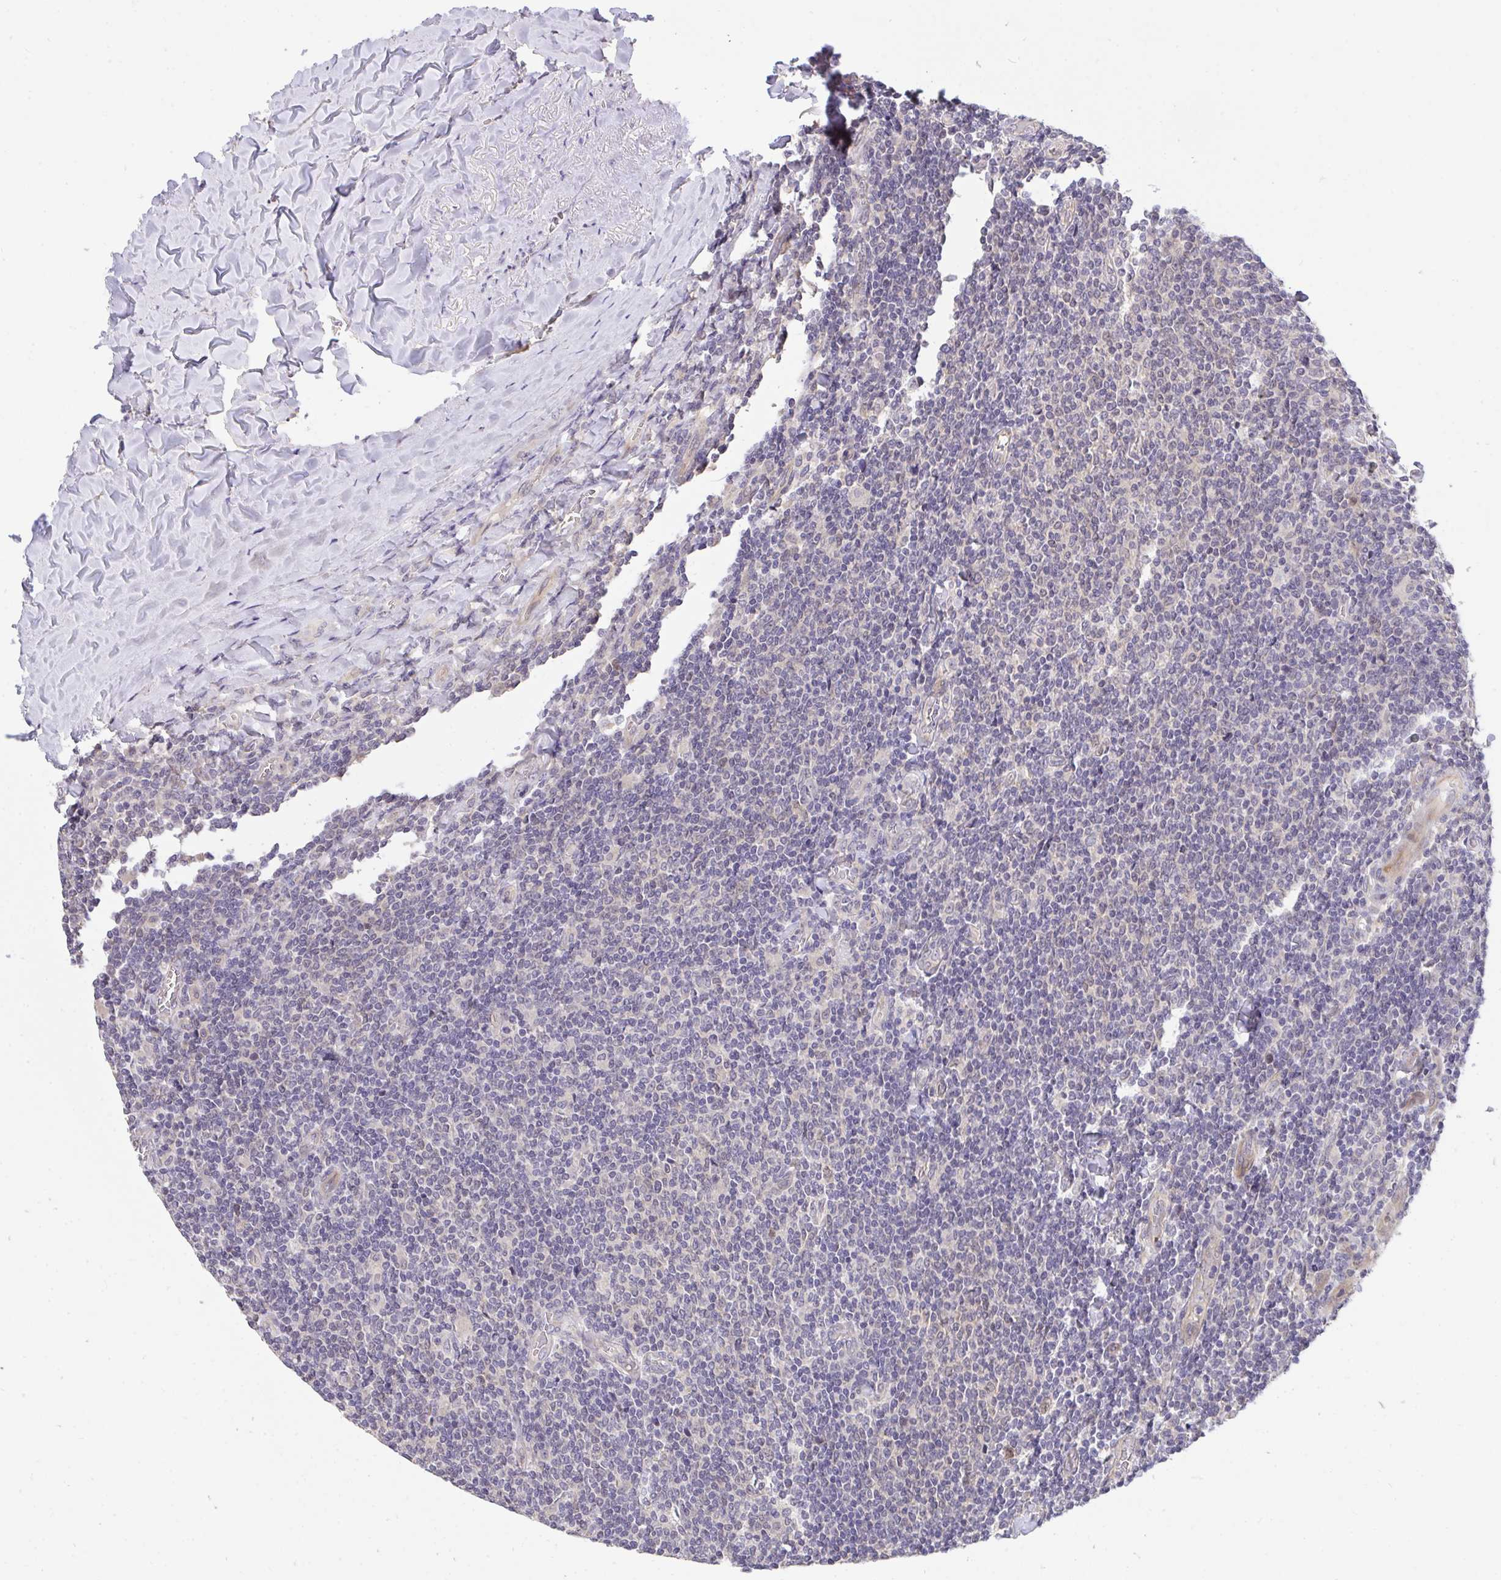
{"staining": {"intensity": "negative", "quantity": "none", "location": "none"}, "tissue": "lymphoma", "cell_type": "Tumor cells", "image_type": "cancer", "snomed": [{"axis": "morphology", "description": "Malignant lymphoma, non-Hodgkin's type, Low grade"}, {"axis": "topography", "description": "Lymph node"}], "caption": "IHC image of human lymphoma stained for a protein (brown), which exhibits no staining in tumor cells. Nuclei are stained in blue.", "gene": "C19orf54", "patient": {"sex": "male", "age": 52}}